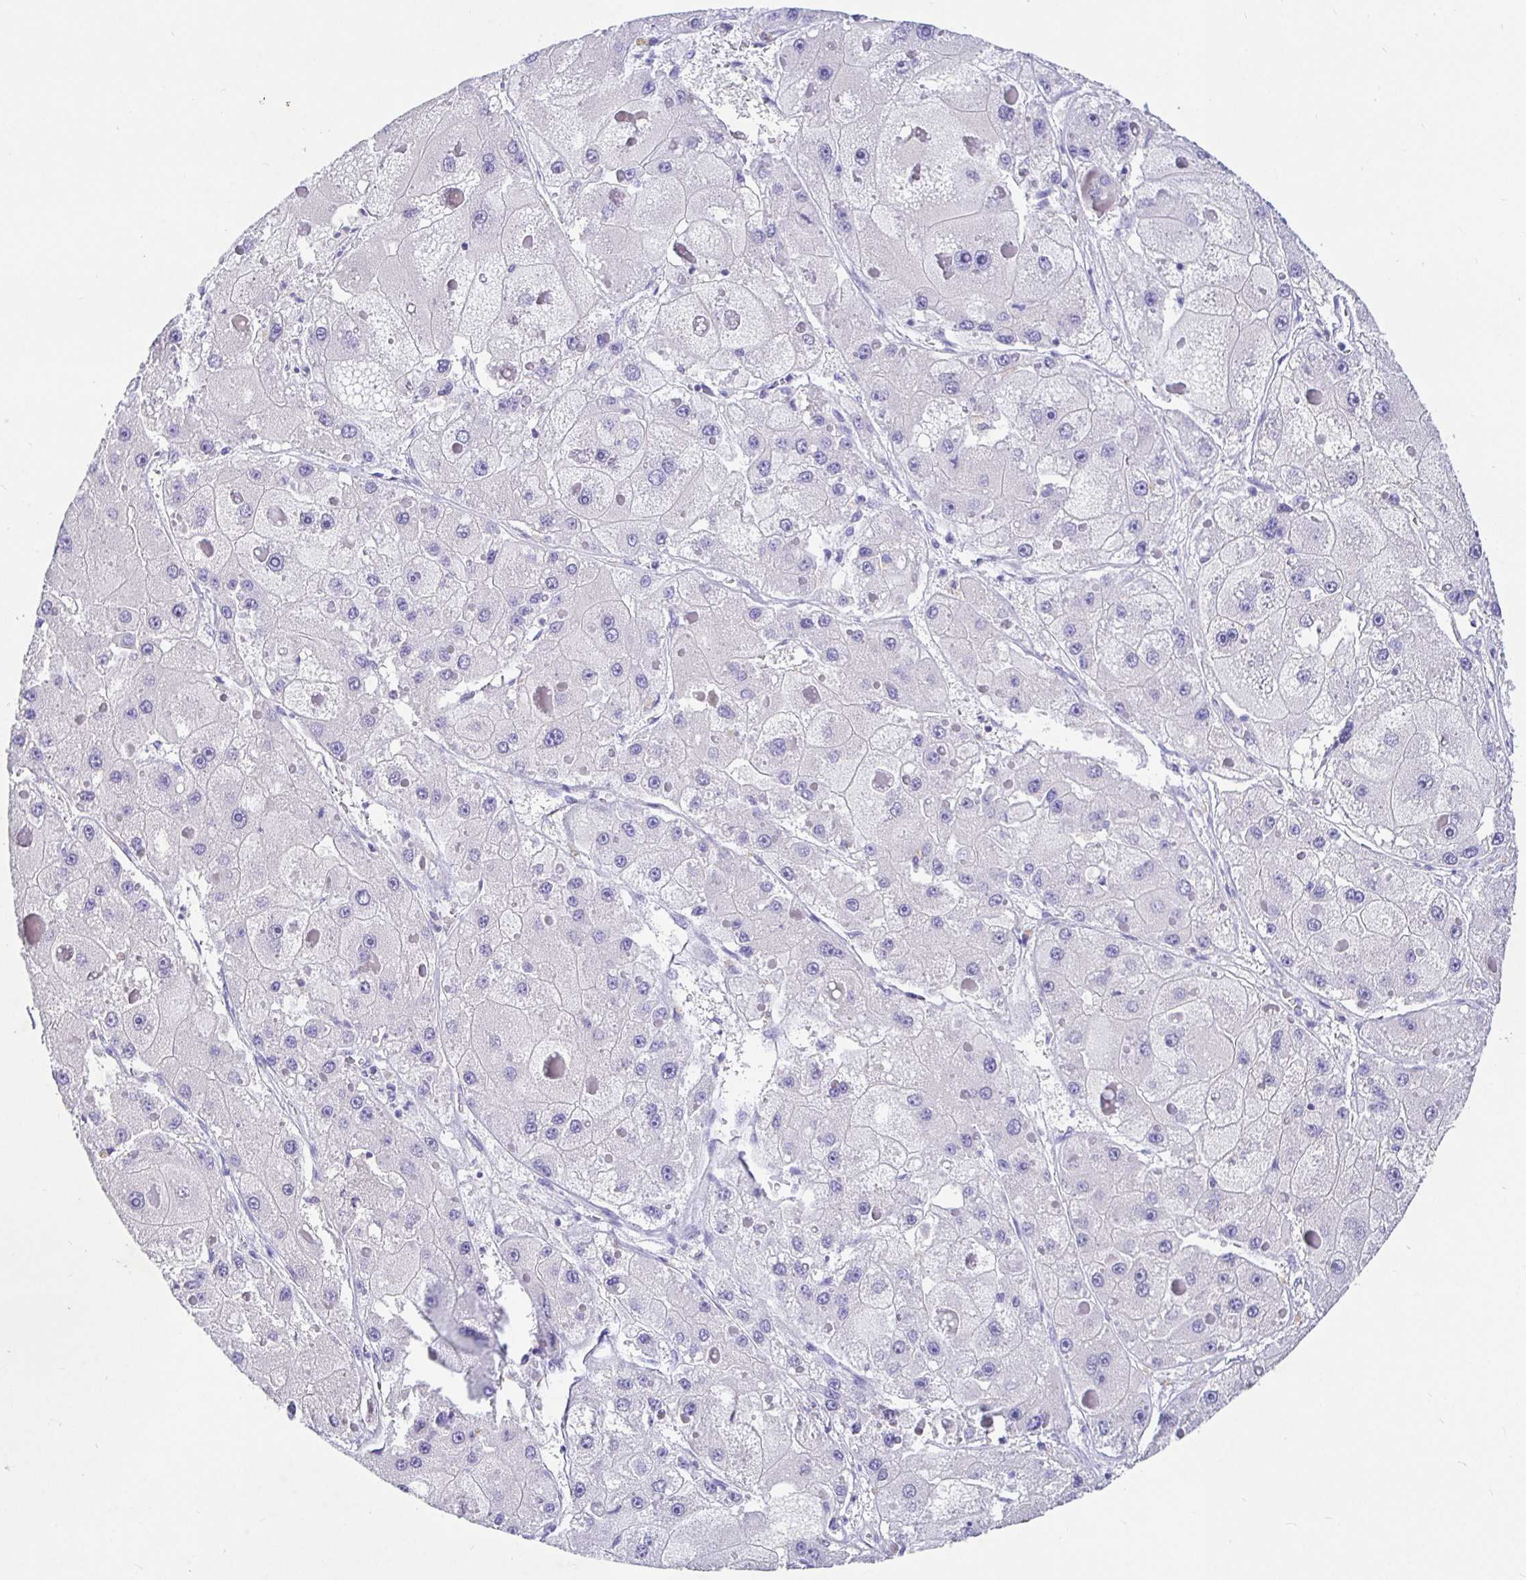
{"staining": {"intensity": "negative", "quantity": "none", "location": "none"}, "tissue": "liver cancer", "cell_type": "Tumor cells", "image_type": "cancer", "snomed": [{"axis": "morphology", "description": "Carcinoma, Hepatocellular, NOS"}, {"axis": "topography", "description": "Liver"}], "caption": "Immunohistochemistry image of human liver hepatocellular carcinoma stained for a protein (brown), which reveals no staining in tumor cells.", "gene": "TPTE", "patient": {"sex": "female", "age": 73}}